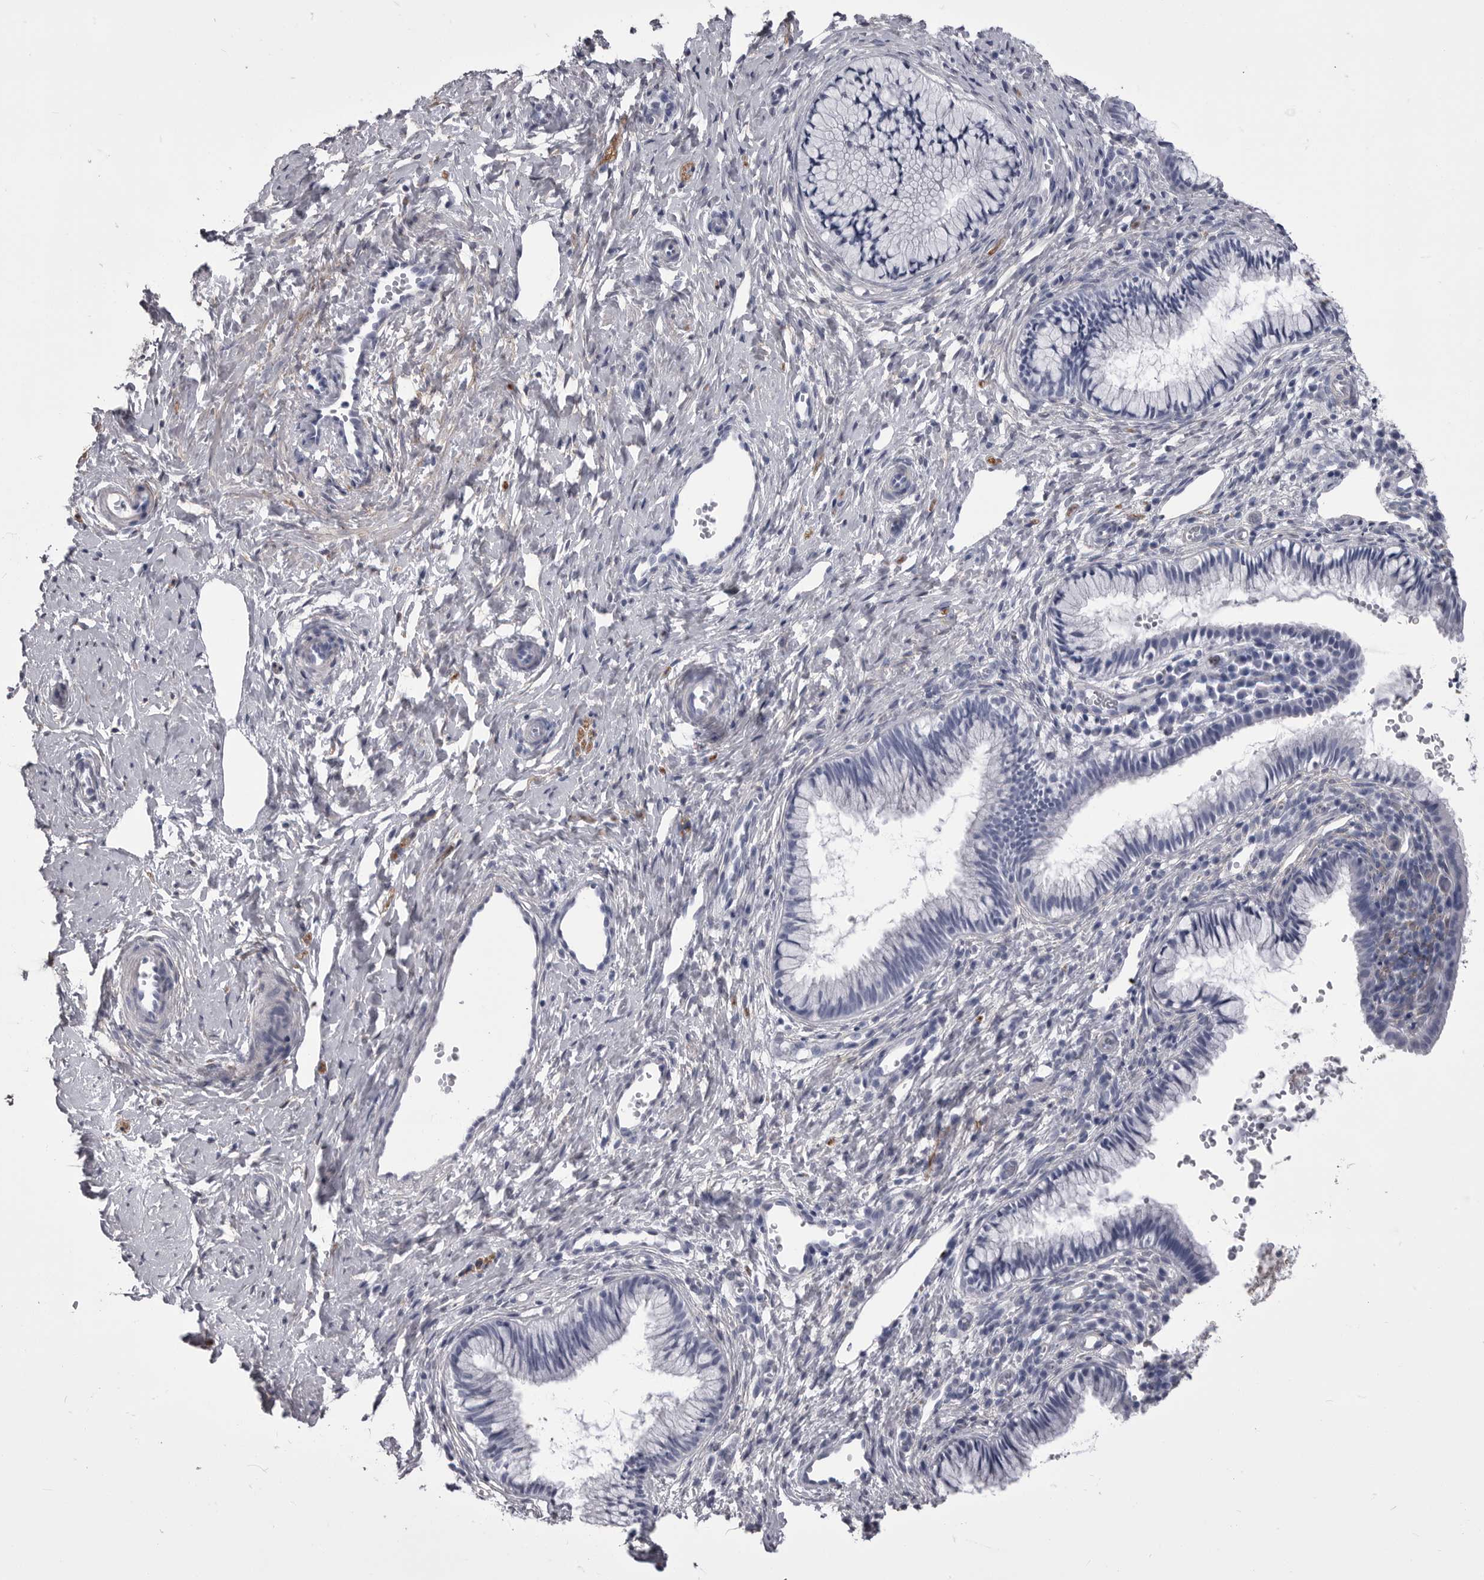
{"staining": {"intensity": "negative", "quantity": "none", "location": "none"}, "tissue": "cervix", "cell_type": "Glandular cells", "image_type": "normal", "snomed": [{"axis": "morphology", "description": "Normal tissue, NOS"}, {"axis": "topography", "description": "Cervix"}], "caption": "This is a micrograph of IHC staining of normal cervix, which shows no staining in glandular cells.", "gene": "ANK2", "patient": {"sex": "female", "age": 27}}